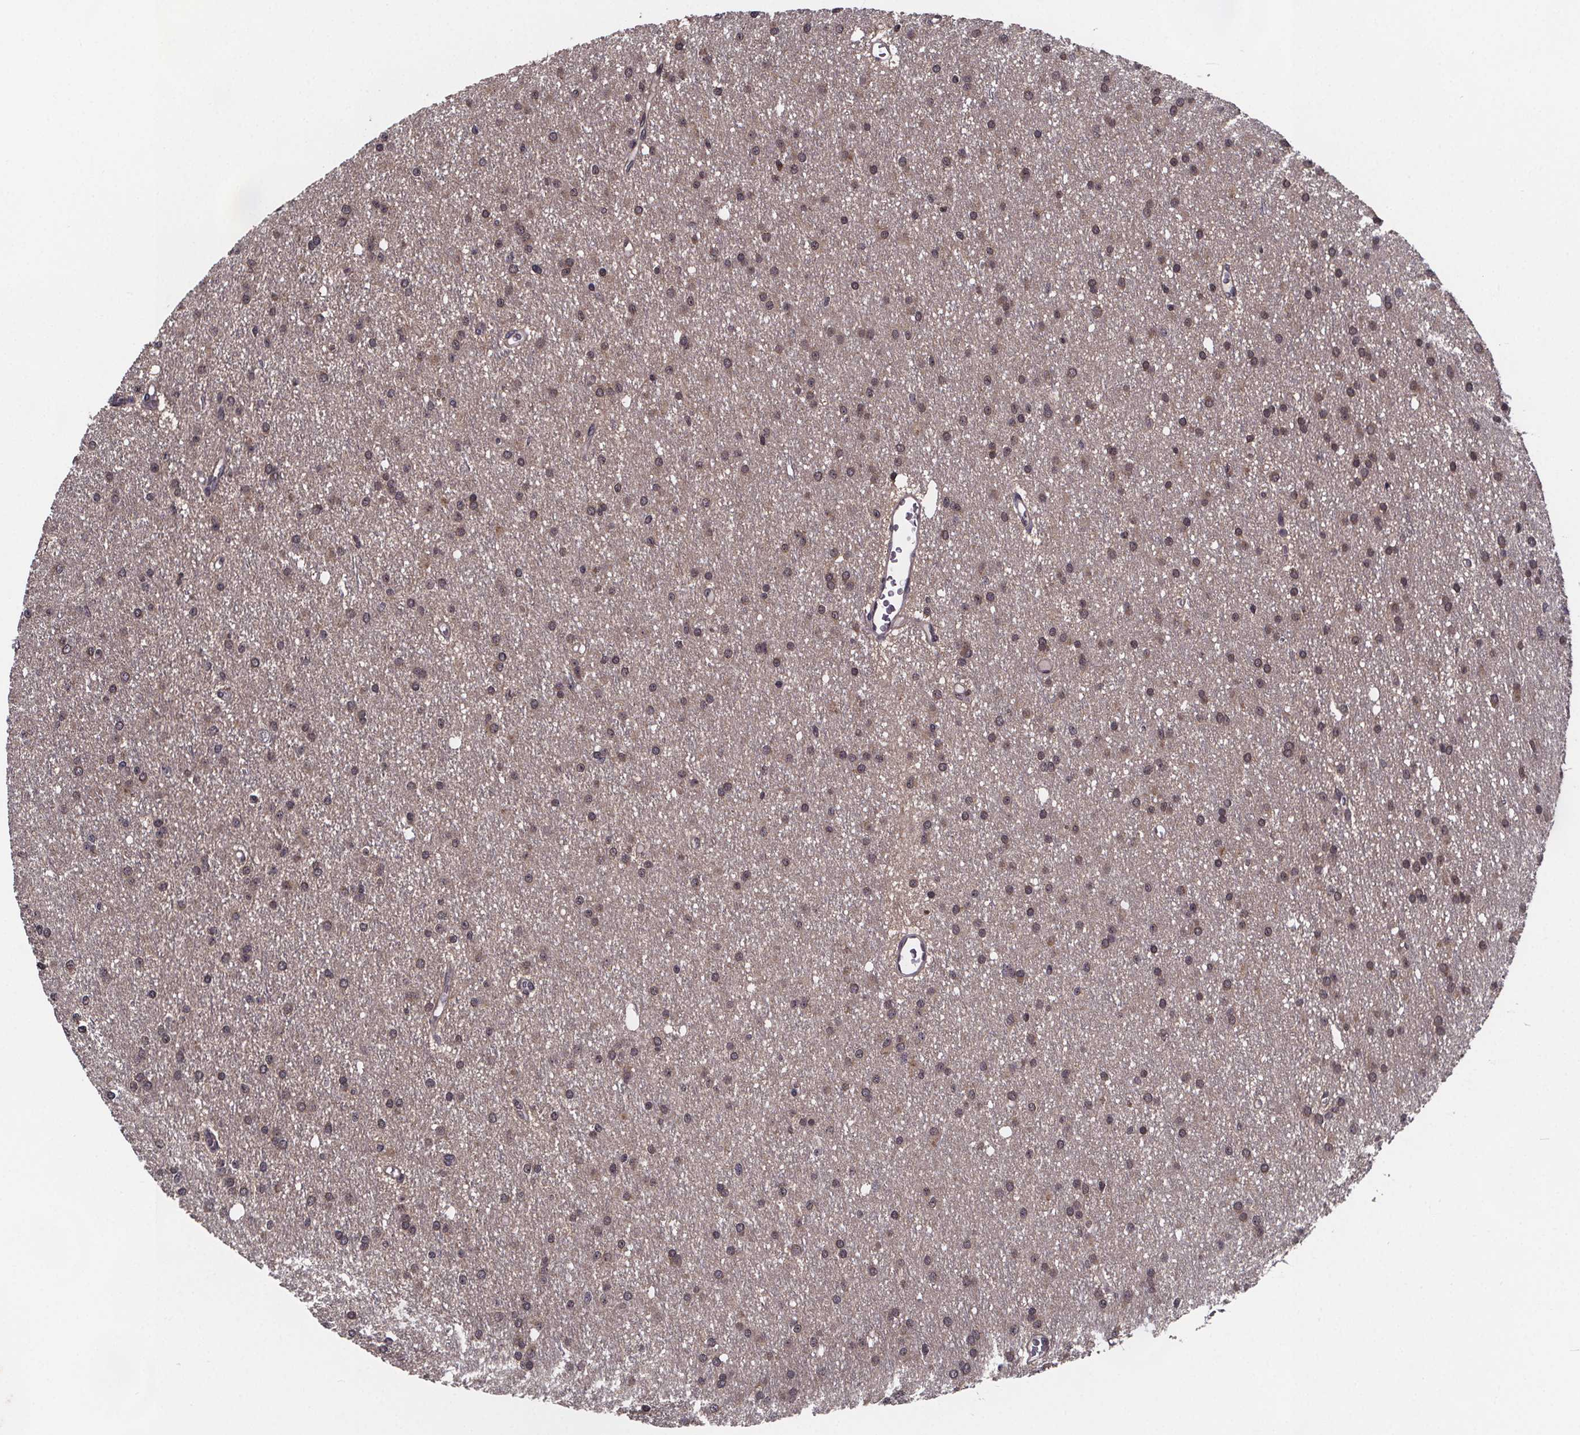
{"staining": {"intensity": "weak", "quantity": "<25%", "location": "cytoplasmic/membranous,nuclear"}, "tissue": "glioma", "cell_type": "Tumor cells", "image_type": "cancer", "snomed": [{"axis": "morphology", "description": "Glioma, malignant, Low grade"}, {"axis": "topography", "description": "Brain"}], "caption": "Immunohistochemistry photomicrograph of human glioma stained for a protein (brown), which demonstrates no positivity in tumor cells.", "gene": "FN3KRP", "patient": {"sex": "male", "age": 27}}